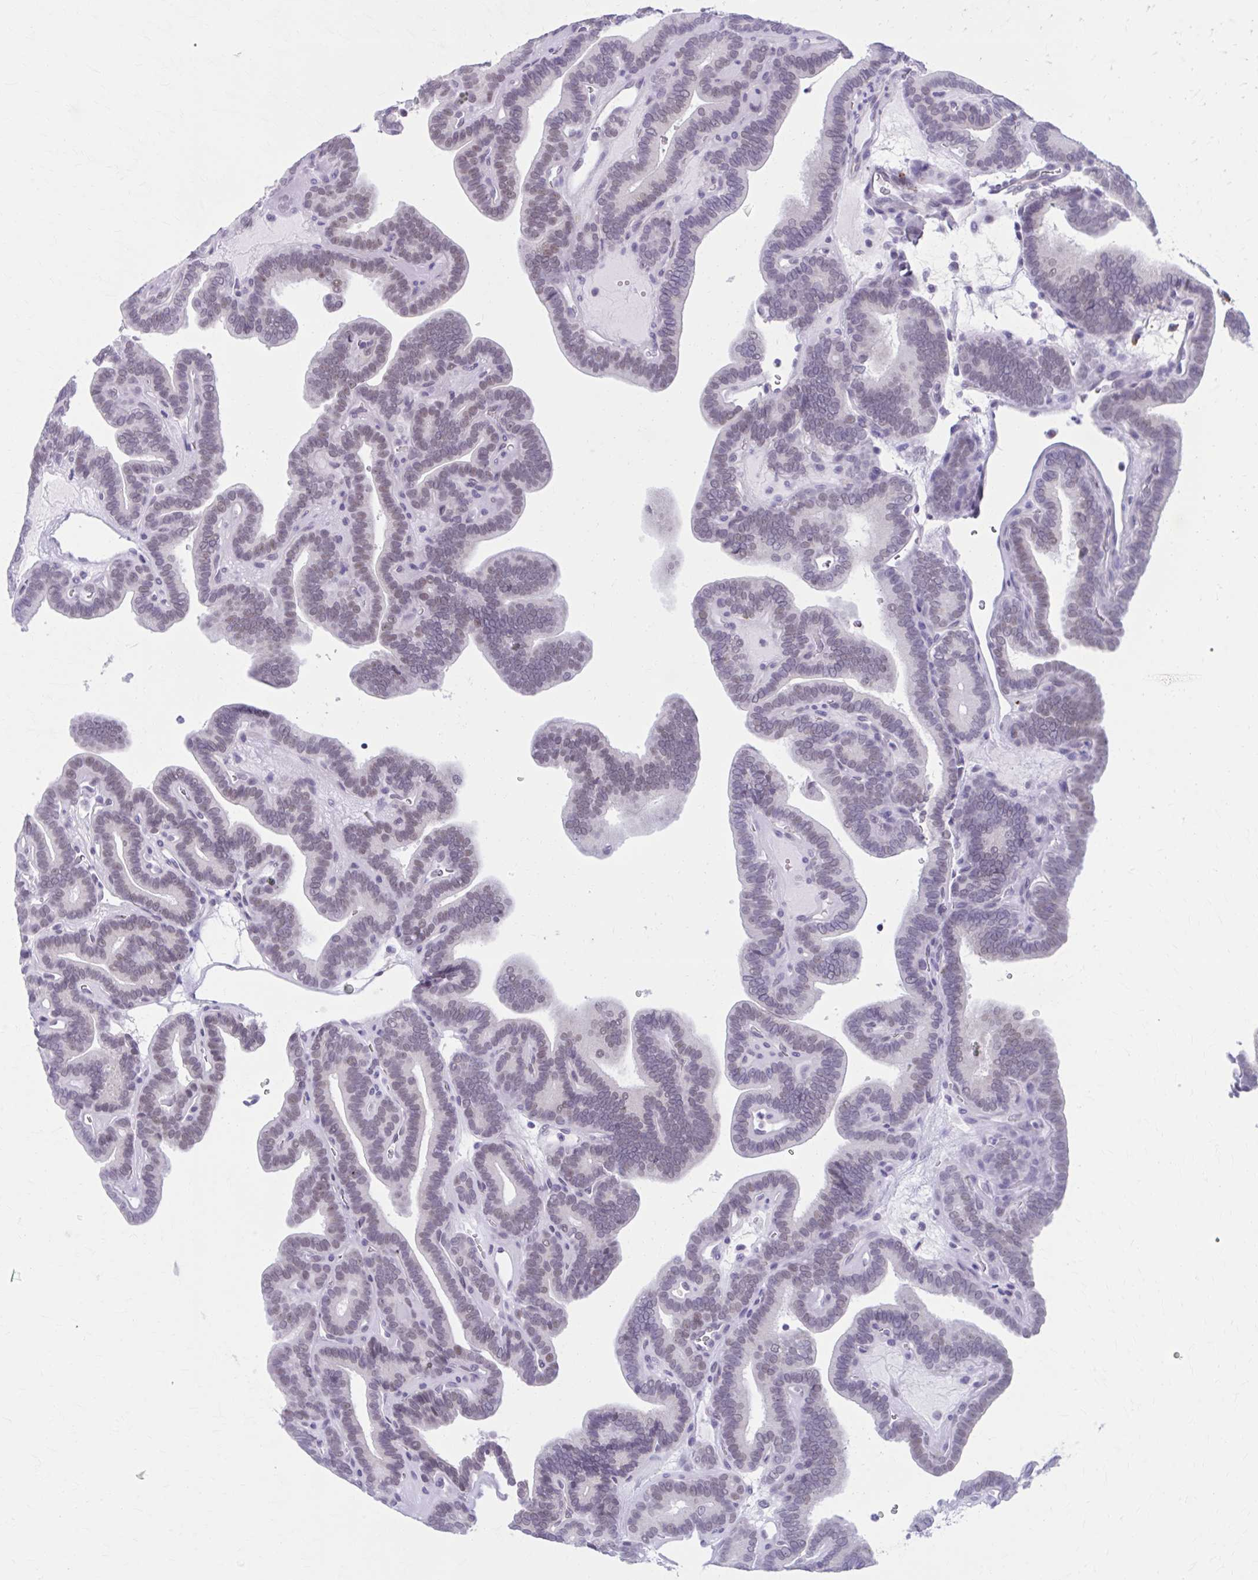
{"staining": {"intensity": "weak", "quantity": ">75%", "location": "nuclear"}, "tissue": "thyroid cancer", "cell_type": "Tumor cells", "image_type": "cancer", "snomed": [{"axis": "morphology", "description": "Papillary adenocarcinoma, NOS"}, {"axis": "topography", "description": "Thyroid gland"}], "caption": "This is an image of IHC staining of thyroid cancer, which shows weak positivity in the nuclear of tumor cells.", "gene": "CCDC105", "patient": {"sex": "female", "age": 21}}